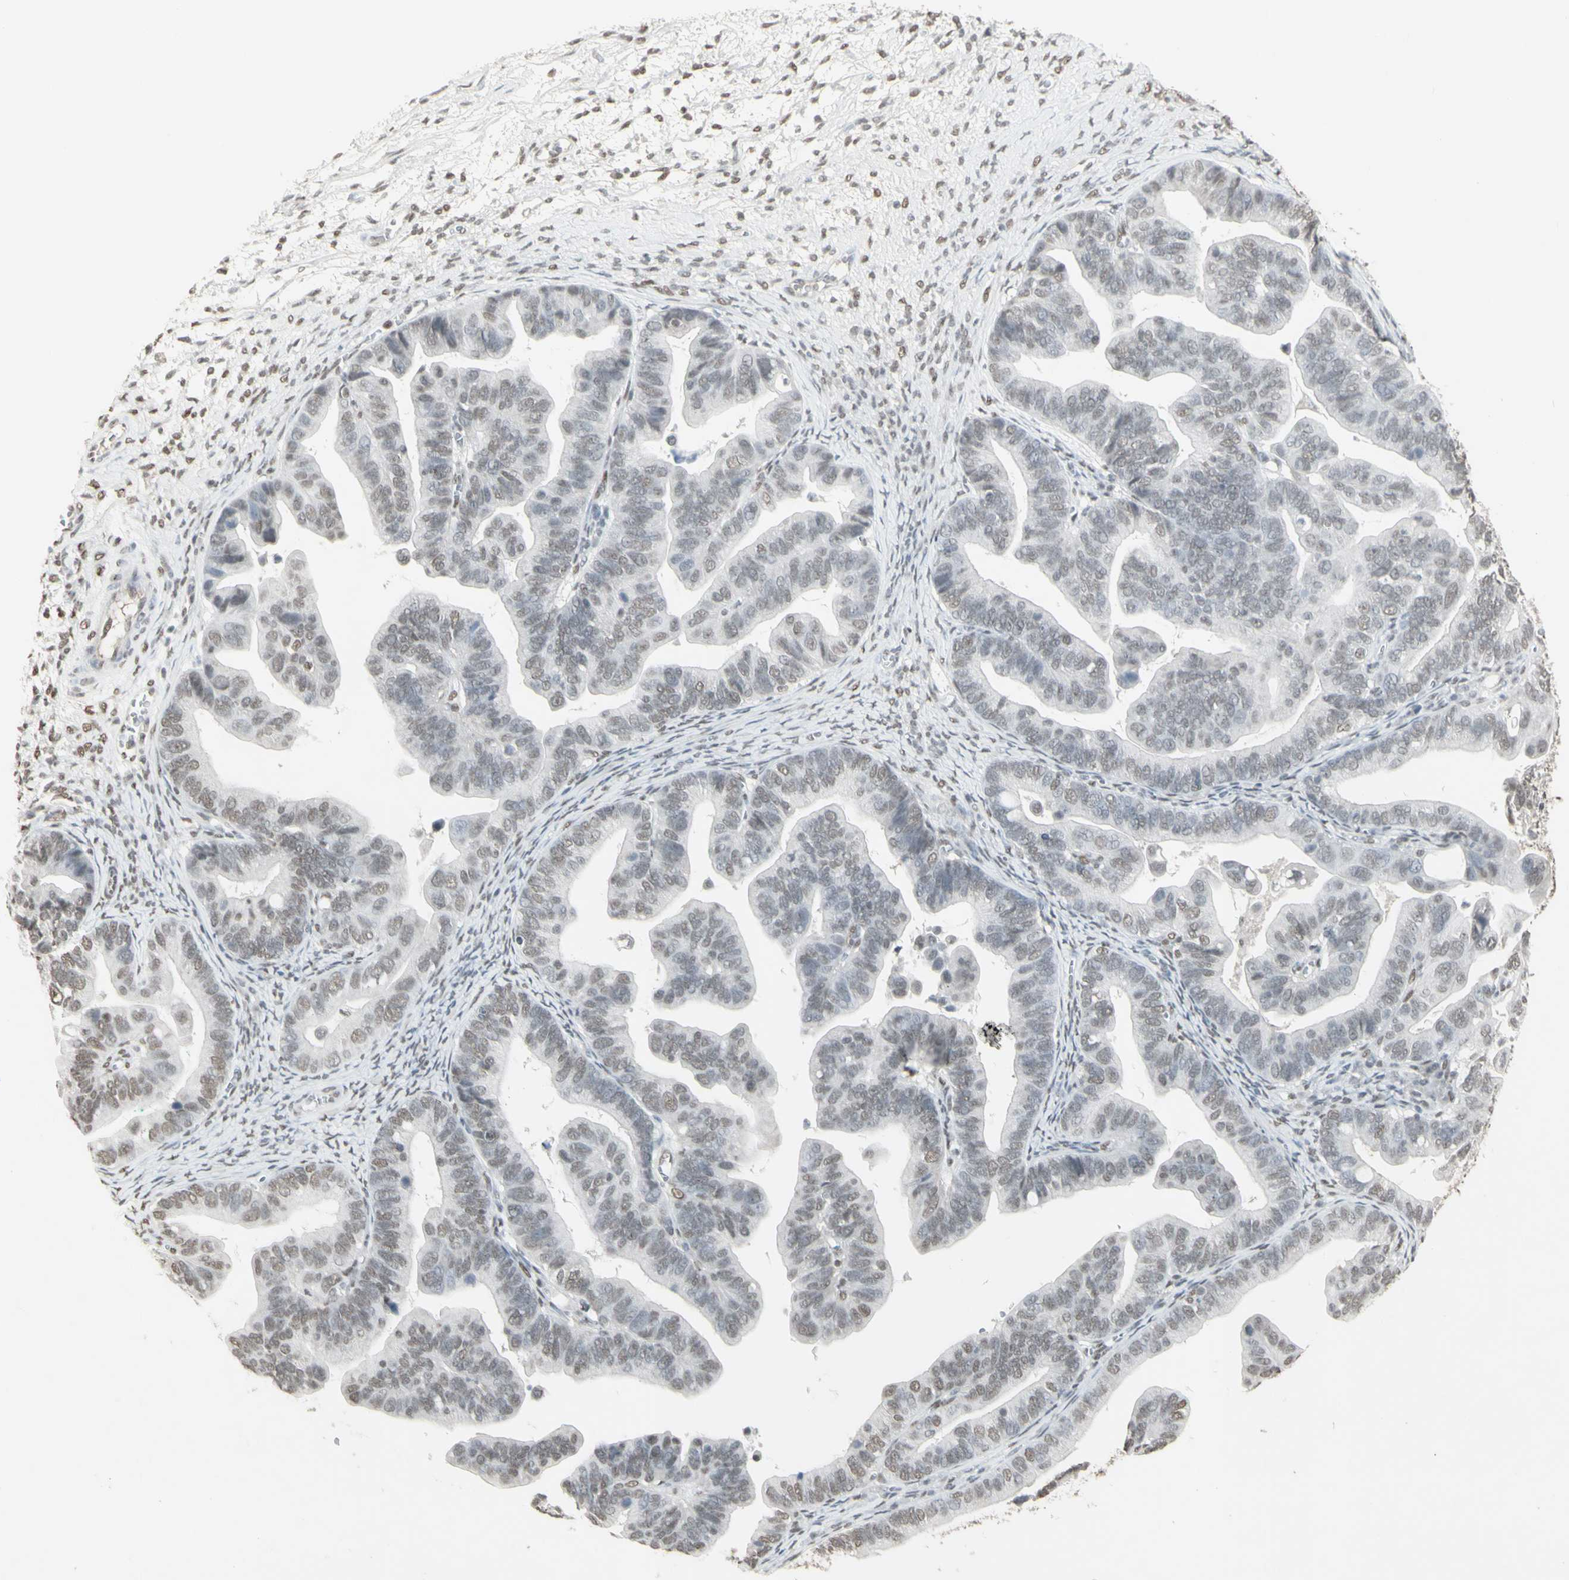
{"staining": {"intensity": "weak", "quantity": "25%-75%", "location": "nuclear"}, "tissue": "ovarian cancer", "cell_type": "Tumor cells", "image_type": "cancer", "snomed": [{"axis": "morphology", "description": "Cystadenocarcinoma, serous, NOS"}, {"axis": "topography", "description": "Ovary"}], "caption": "Ovarian serous cystadenocarcinoma was stained to show a protein in brown. There is low levels of weak nuclear positivity in approximately 25%-75% of tumor cells.", "gene": "TRIM28", "patient": {"sex": "female", "age": 56}}